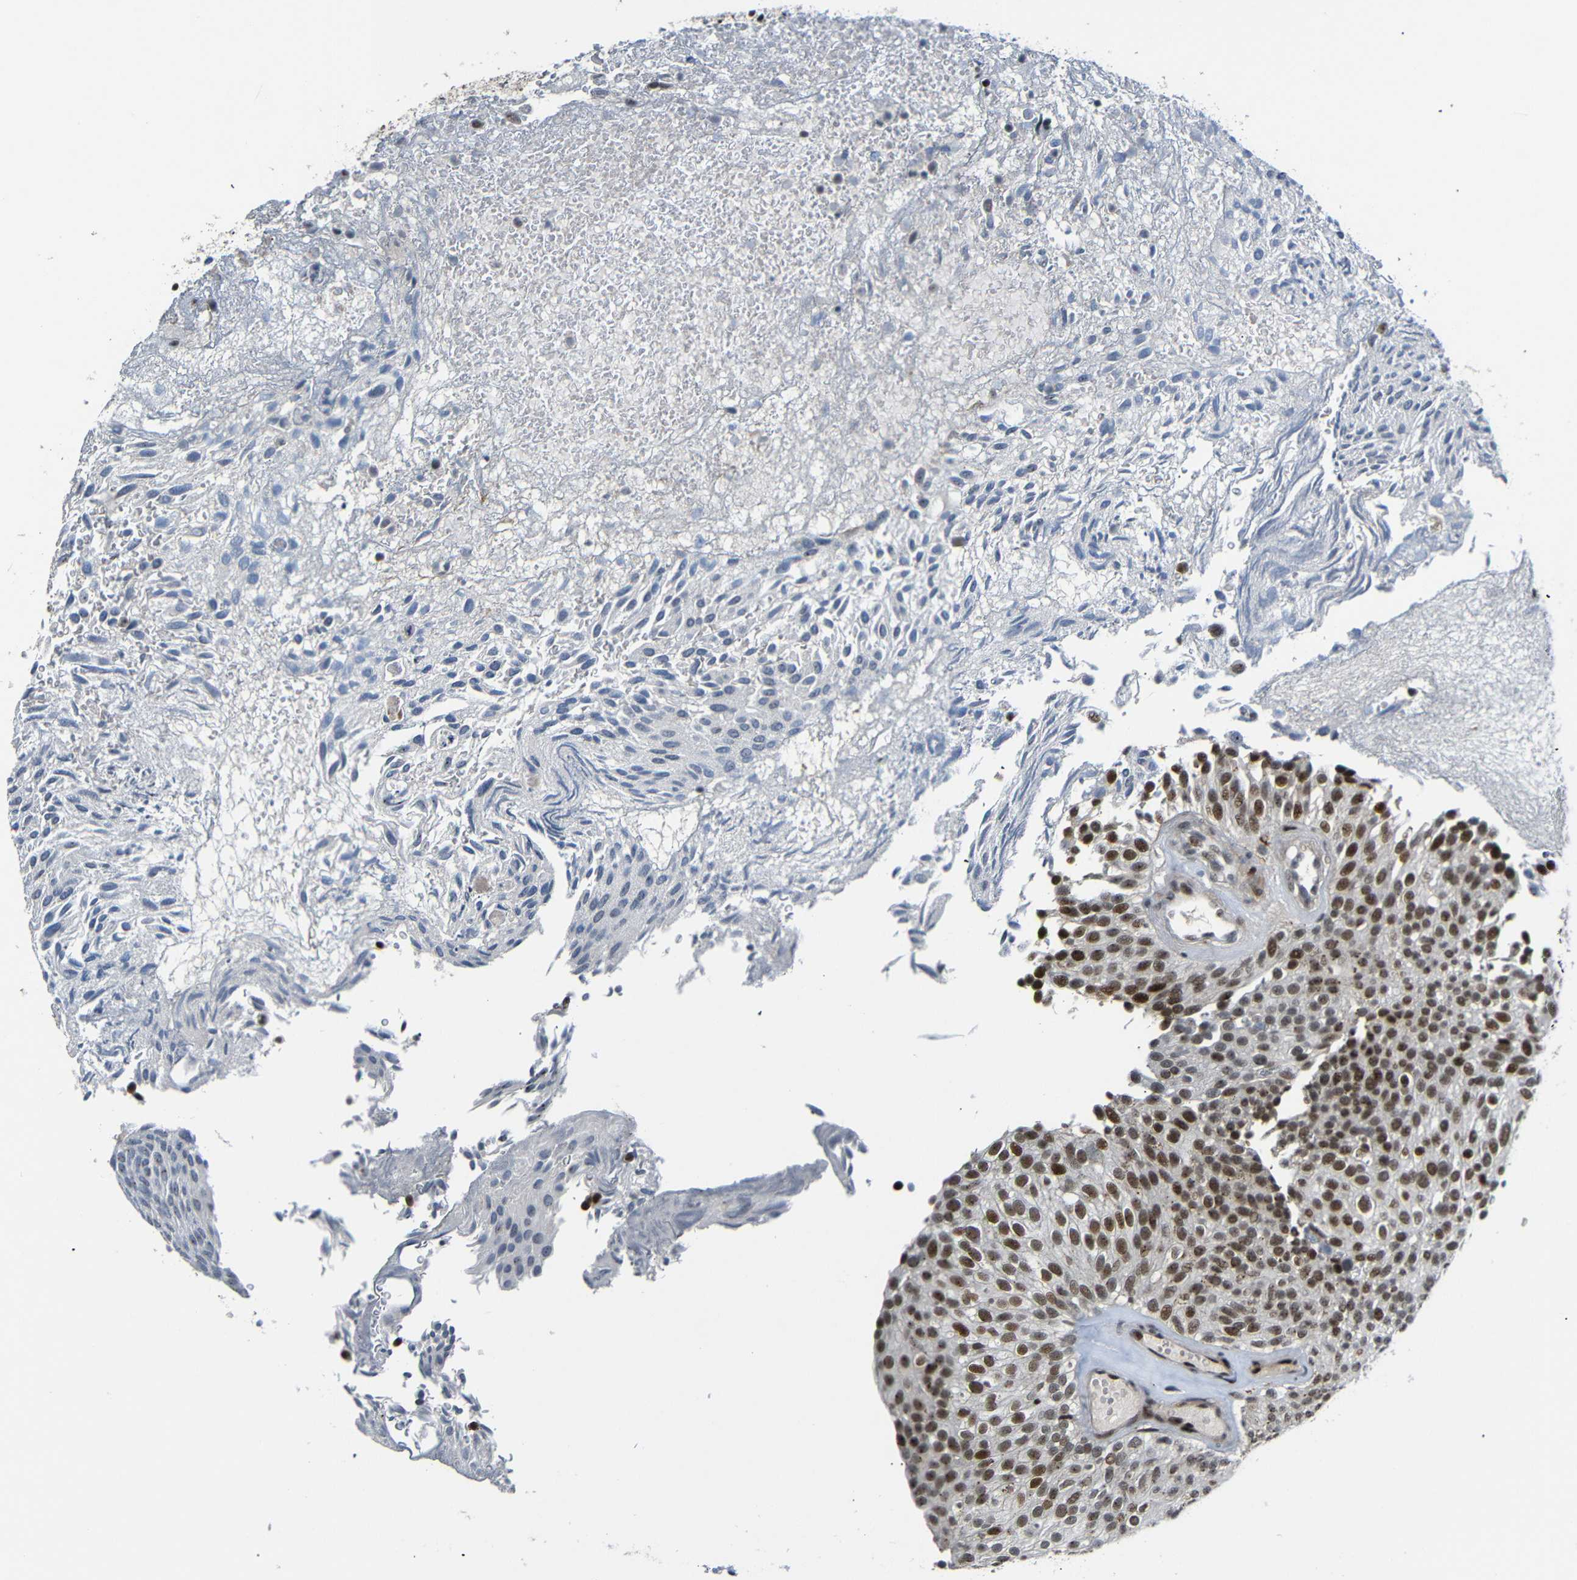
{"staining": {"intensity": "strong", "quantity": ">75%", "location": "nuclear"}, "tissue": "urothelial cancer", "cell_type": "Tumor cells", "image_type": "cancer", "snomed": [{"axis": "morphology", "description": "Urothelial carcinoma, Low grade"}, {"axis": "topography", "description": "Urinary bladder"}], "caption": "Immunohistochemical staining of human low-grade urothelial carcinoma displays strong nuclear protein expression in approximately >75% of tumor cells.", "gene": "SETDB2", "patient": {"sex": "male", "age": 78}}